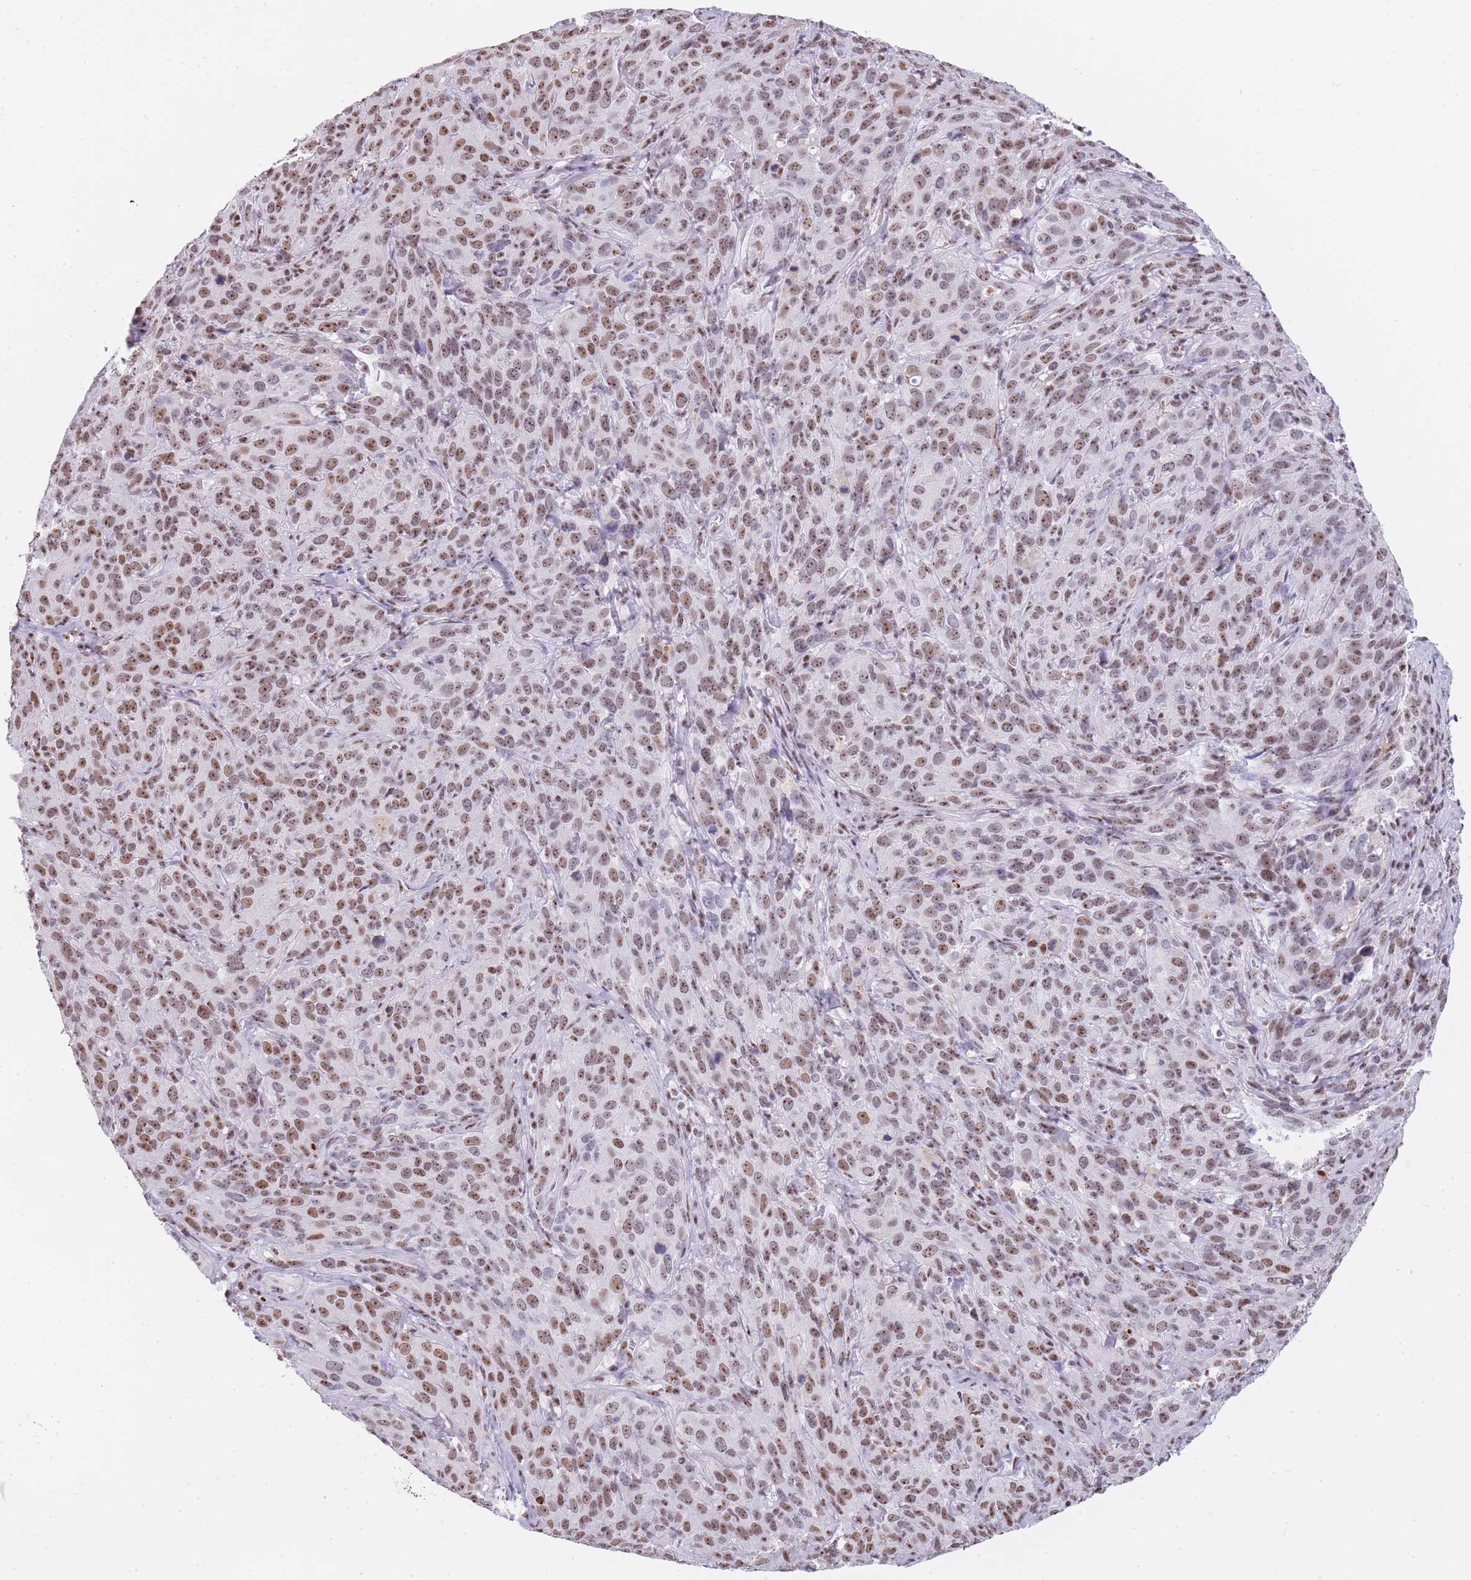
{"staining": {"intensity": "moderate", "quantity": ">75%", "location": "nuclear"}, "tissue": "cervical cancer", "cell_type": "Tumor cells", "image_type": "cancer", "snomed": [{"axis": "morphology", "description": "Squamous cell carcinoma, NOS"}, {"axis": "topography", "description": "Cervix"}], "caption": "Protein analysis of cervical squamous cell carcinoma tissue reveals moderate nuclear positivity in about >75% of tumor cells. (Stains: DAB (3,3'-diaminobenzidine) in brown, nuclei in blue, Microscopy: brightfield microscopy at high magnification).", "gene": "EVC2", "patient": {"sex": "female", "age": 51}}